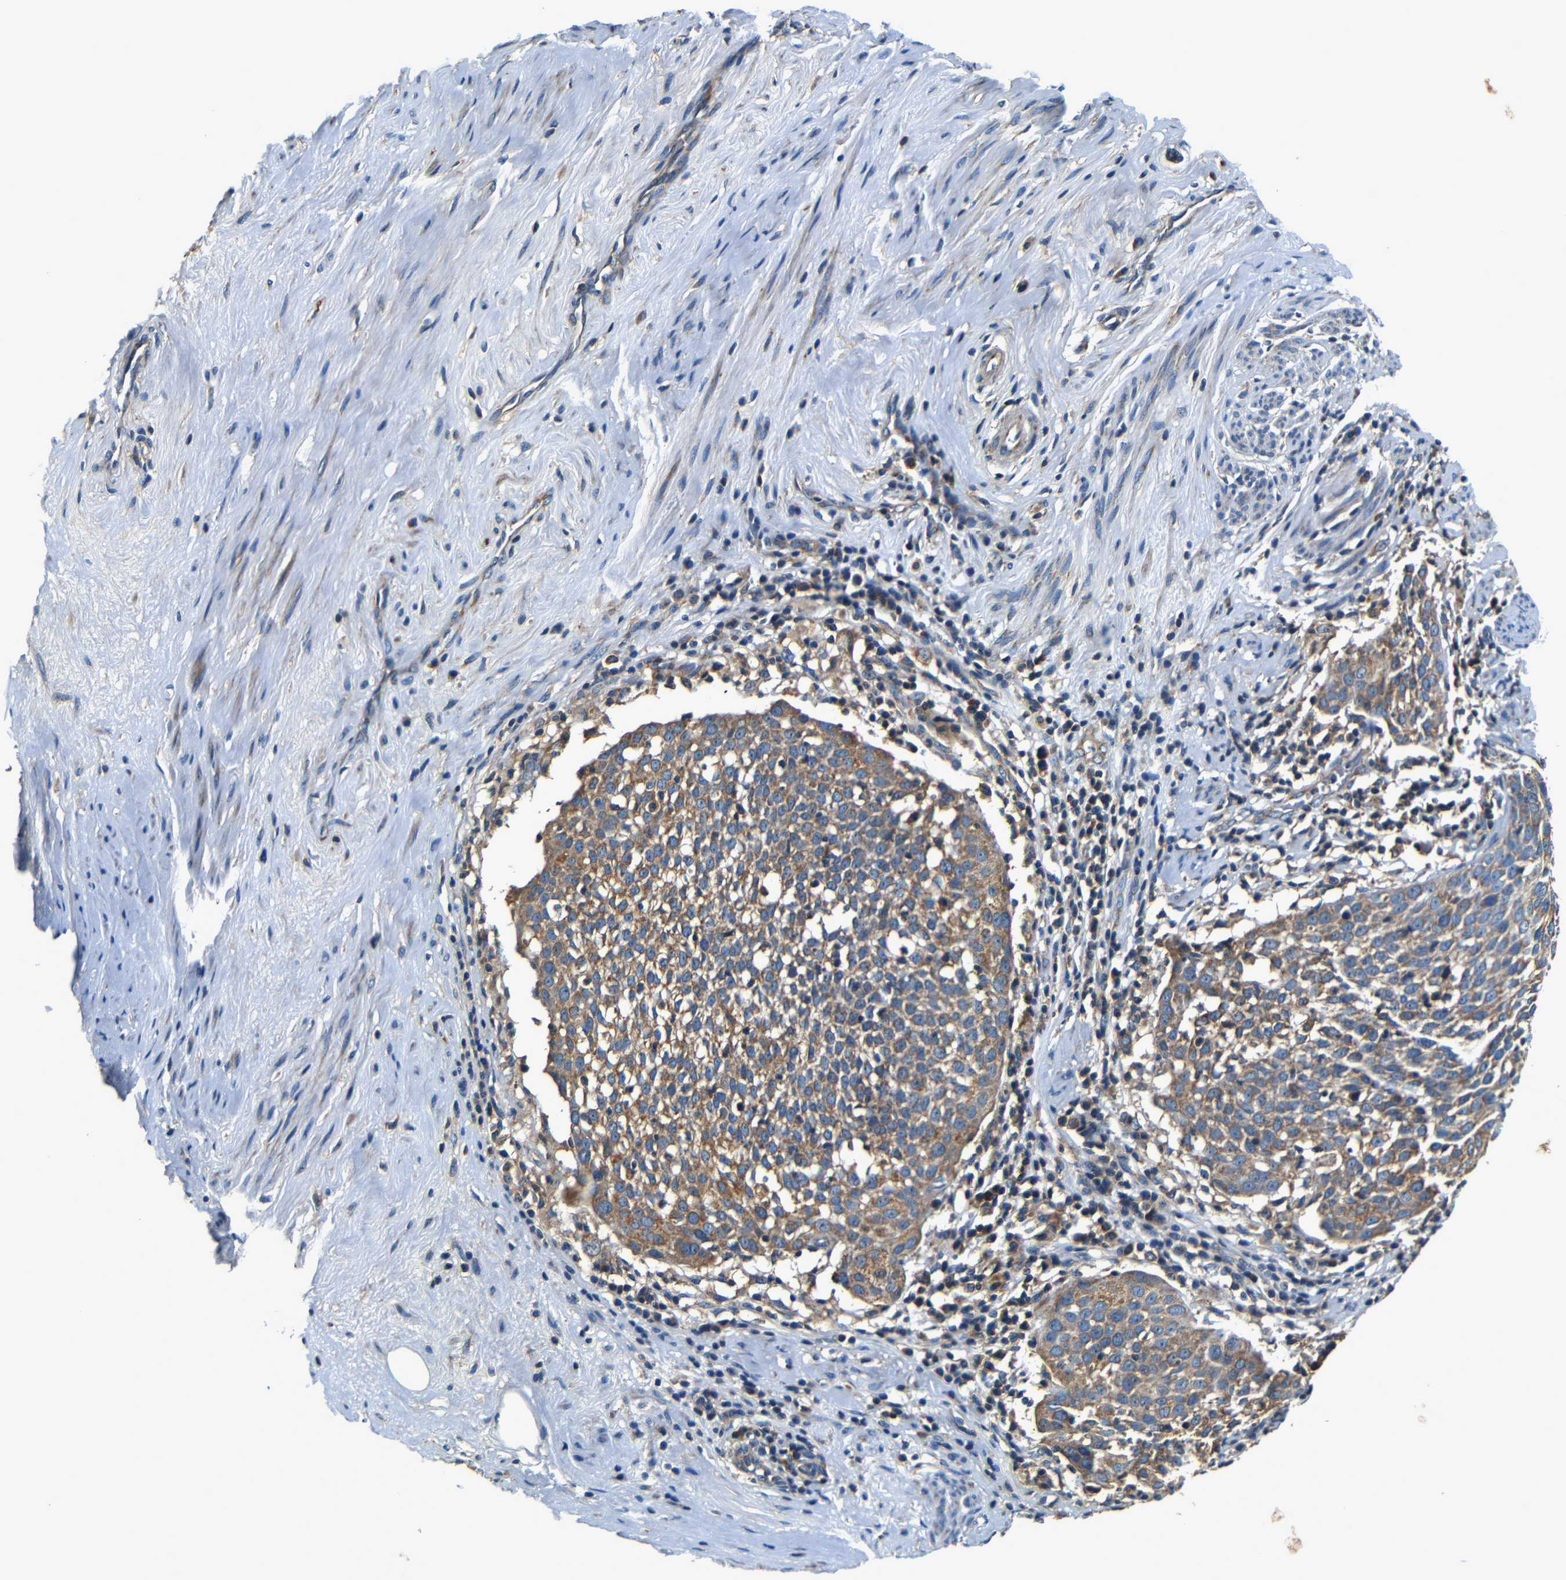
{"staining": {"intensity": "moderate", "quantity": ">75%", "location": "cytoplasmic/membranous"}, "tissue": "cervical cancer", "cell_type": "Tumor cells", "image_type": "cancer", "snomed": [{"axis": "morphology", "description": "Squamous cell carcinoma, NOS"}, {"axis": "topography", "description": "Cervix"}], "caption": "A brown stain highlights moderate cytoplasmic/membranous expression of a protein in cervical squamous cell carcinoma tumor cells. (IHC, brightfield microscopy, high magnification).", "gene": "MTX1", "patient": {"sex": "female", "age": 51}}